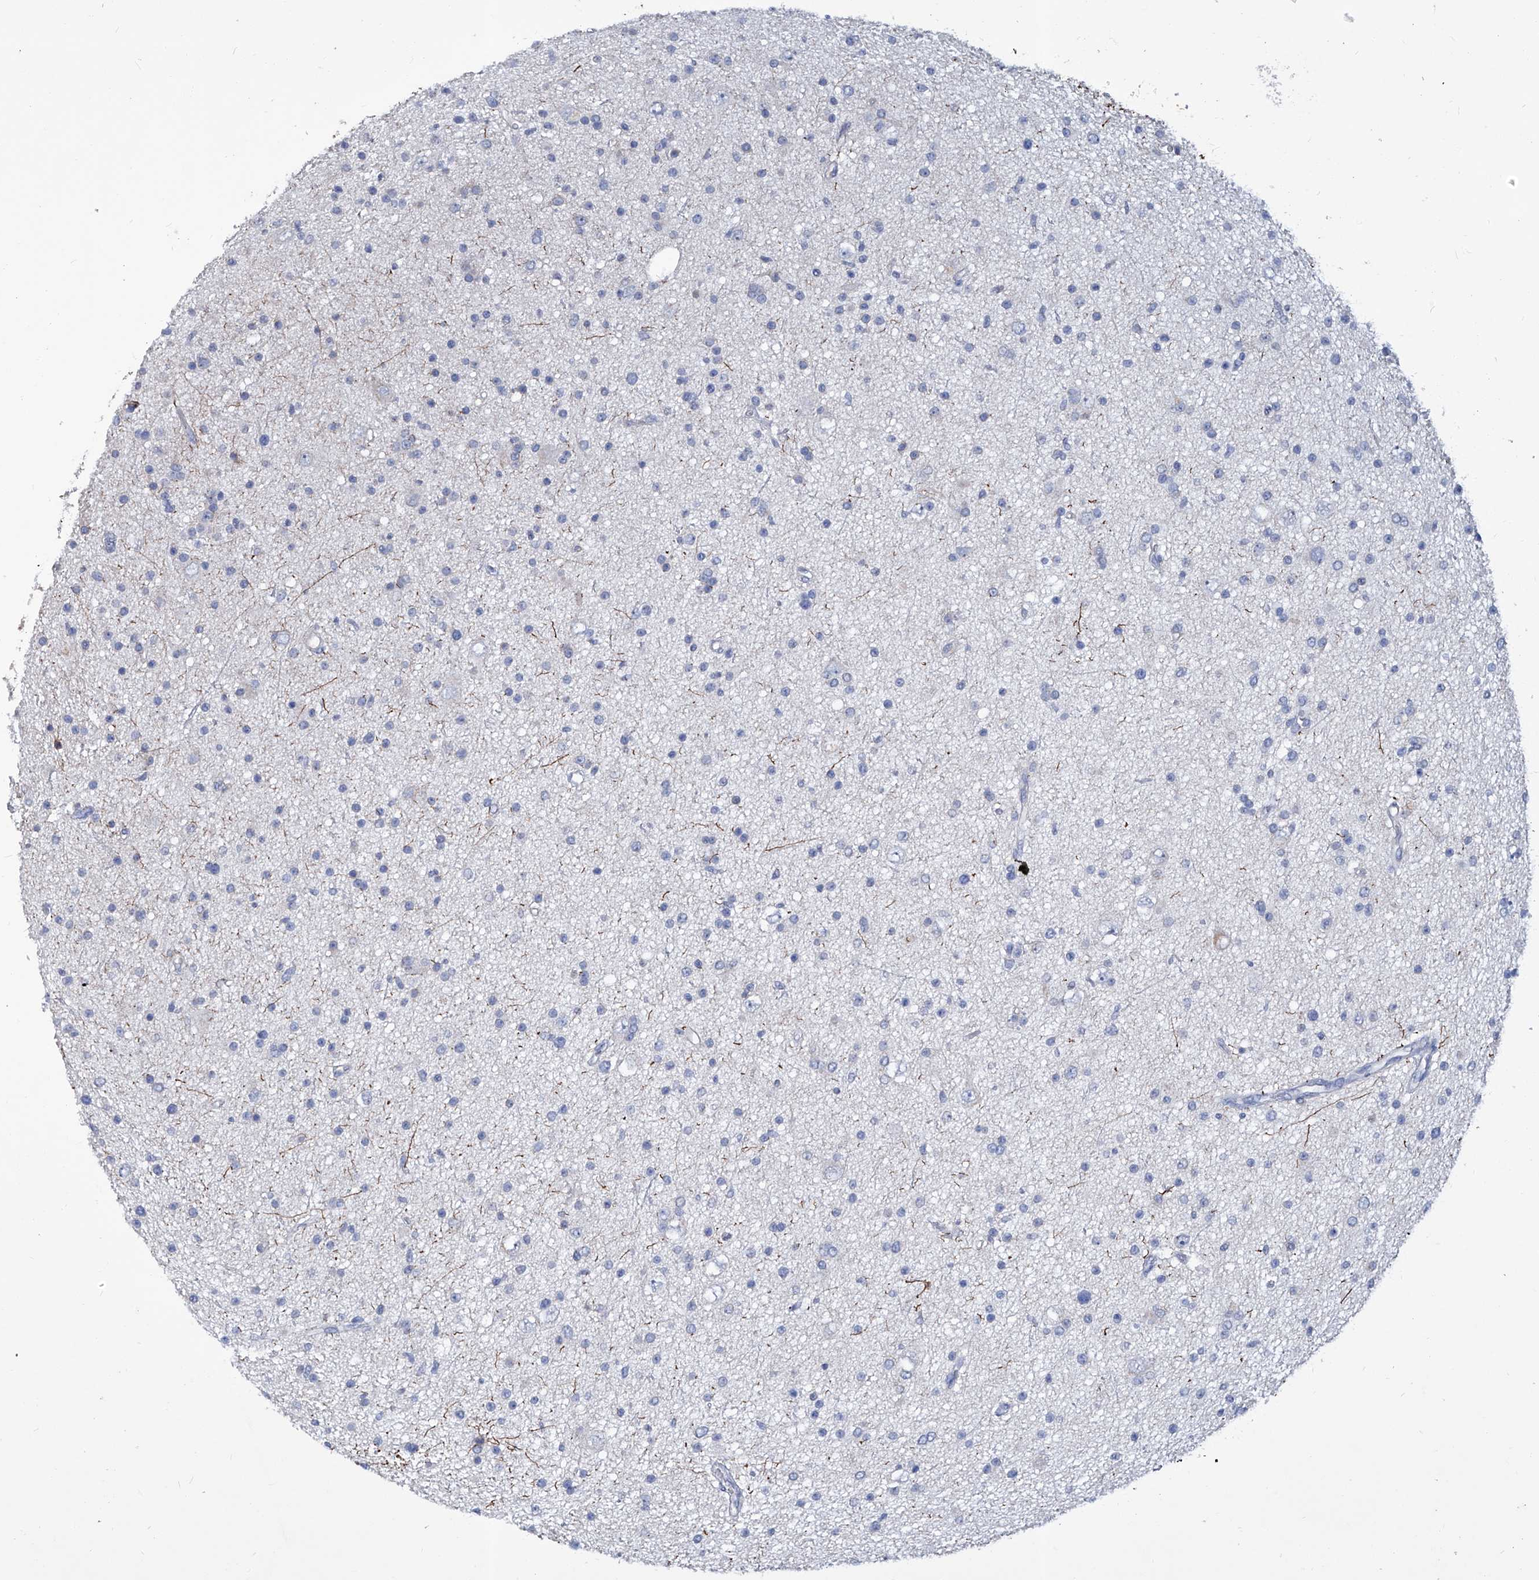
{"staining": {"intensity": "negative", "quantity": "none", "location": "none"}, "tissue": "glioma", "cell_type": "Tumor cells", "image_type": "cancer", "snomed": [{"axis": "morphology", "description": "Glioma, malignant, Low grade"}, {"axis": "topography", "description": "Cerebral cortex"}], "caption": "A histopathology image of low-grade glioma (malignant) stained for a protein demonstrates no brown staining in tumor cells.", "gene": "KLHL17", "patient": {"sex": "female", "age": 39}}